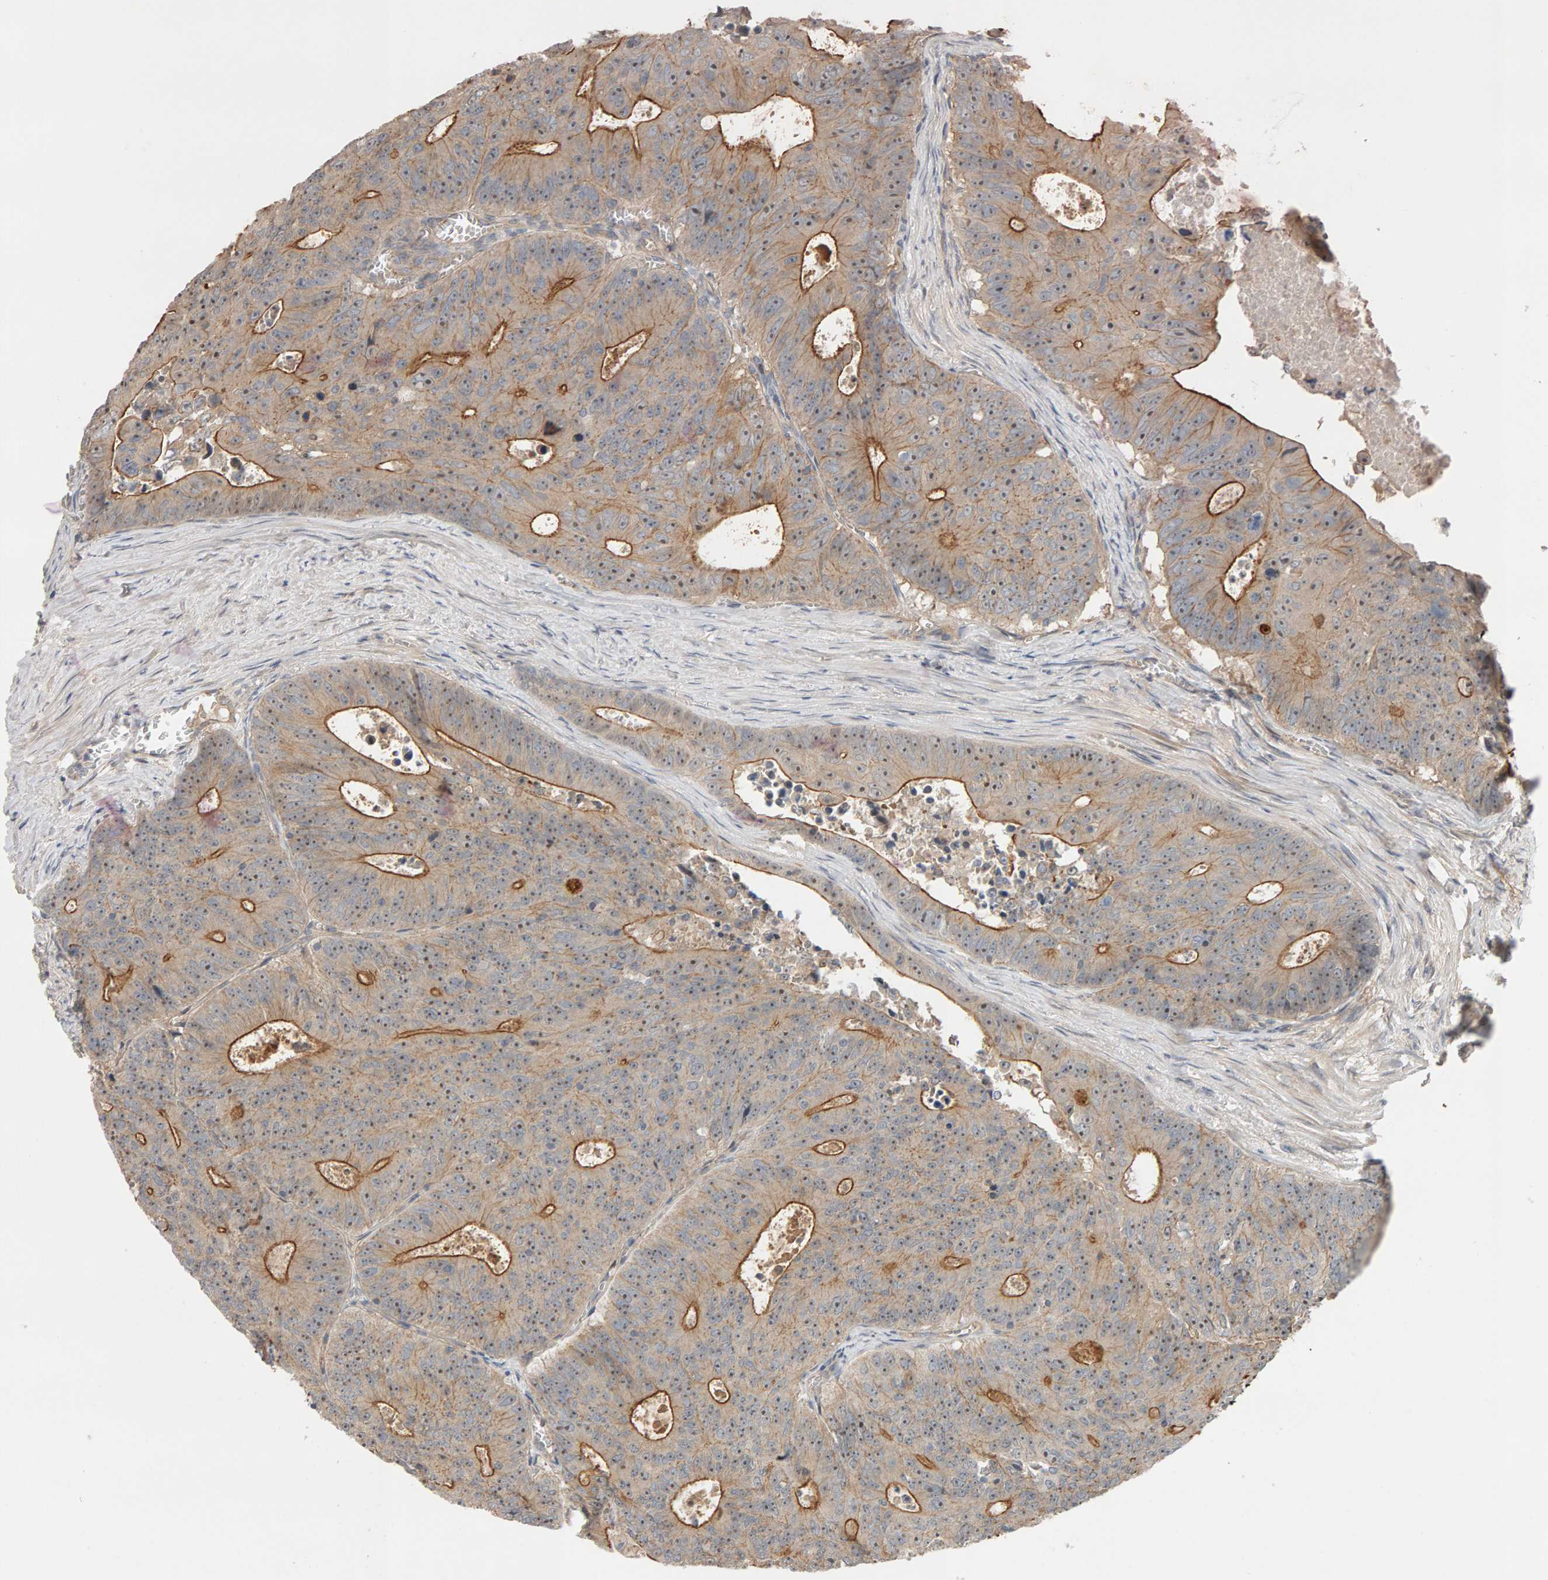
{"staining": {"intensity": "moderate", "quantity": "25%-75%", "location": "cytoplasmic/membranous,nuclear"}, "tissue": "colorectal cancer", "cell_type": "Tumor cells", "image_type": "cancer", "snomed": [{"axis": "morphology", "description": "Adenocarcinoma, NOS"}, {"axis": "topography", "description": "Colon"}], "caption": "A micrograph of human colorectal cancer (adenocarcinoma) stained for a protein displays moderate cytoplasmic/membranous and nuclear brown staining in tumor cells.", "gene": "PPP1R16A", "patient": {"sex": "male", "age": 87}}